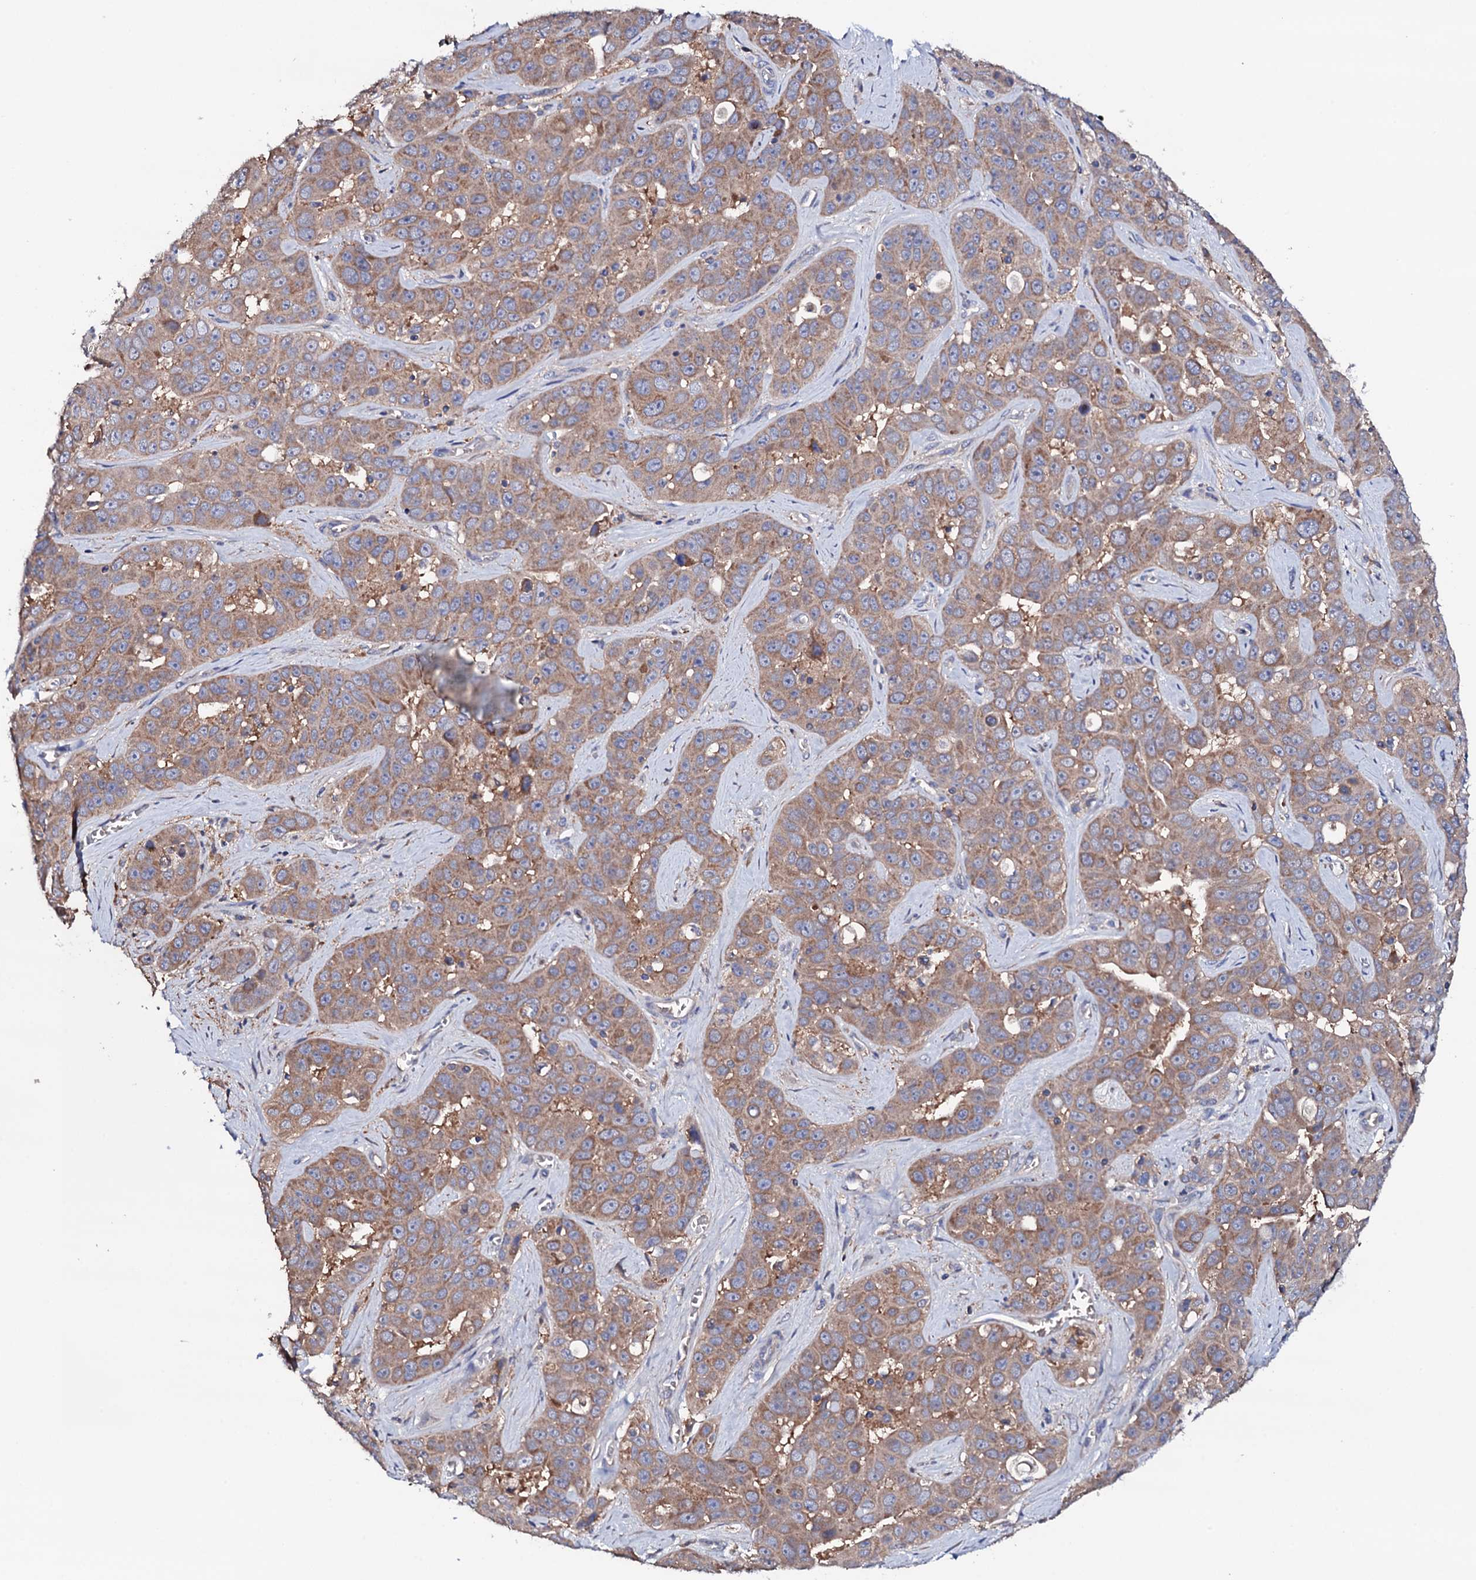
{"staining": {"intensity": "moderate", "quantity": ">75%", "location": "cytoplasmic/membranous"}, "tissue": "liver cancer", "cell_type": "Tumor cells", "image_type": "cancer", "snomed": [{"axis": "morphology", "description": "Cholangiocarcinoma"}, {"axis": "topography", "description": "Liver"}], "caption": "This is a histology image of IHC staining of liver cancer, which shows moderate staining in the cytoplasmic/membranous of tumor cells.", "gene": "TCAF2", "patient": {"sex": "female", "age": 52}}